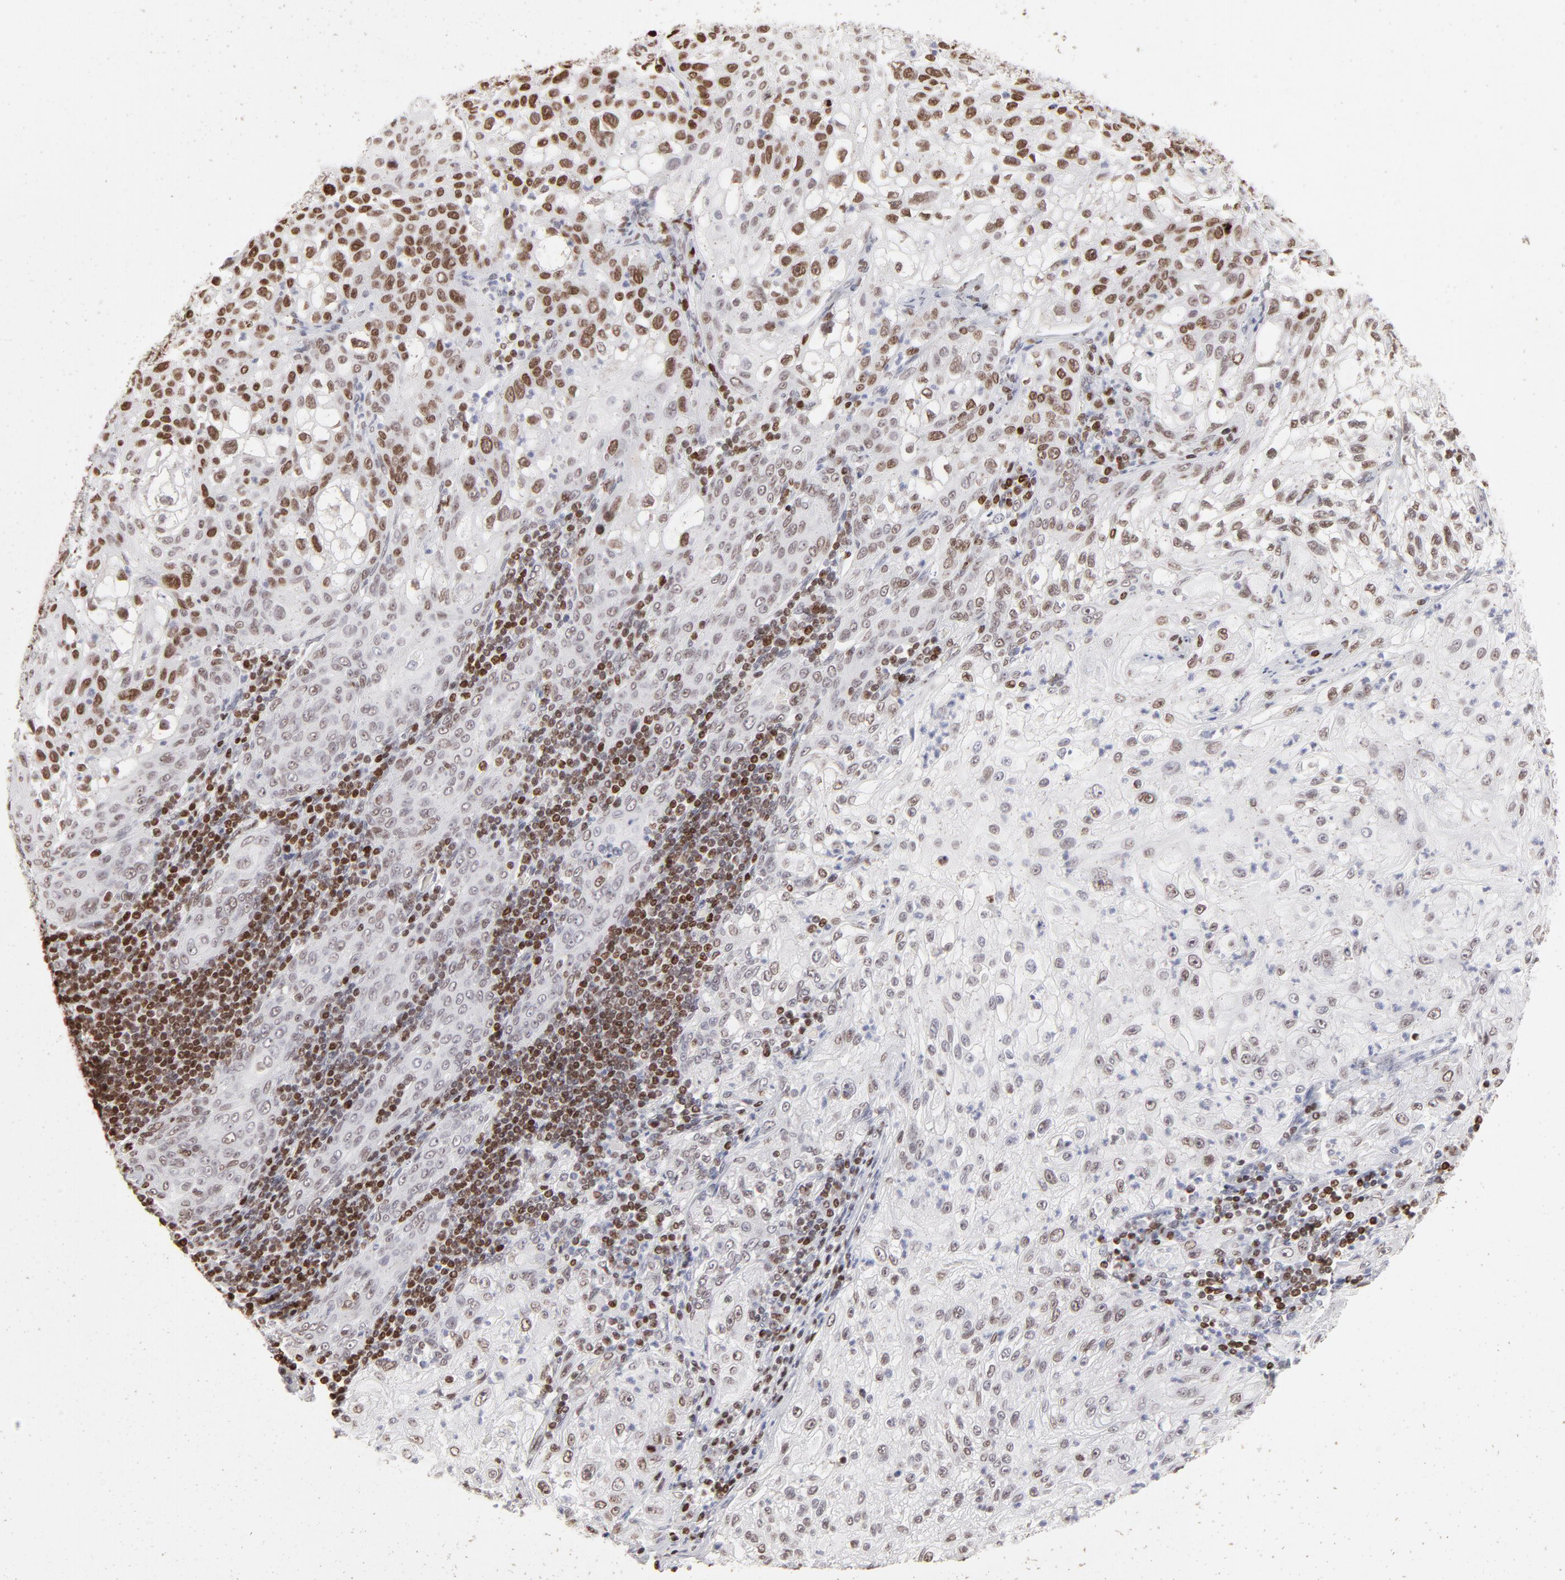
{"staining": {"intensity": "moderate", "quantity": "25%-75%", "location": "nuclear"}, "tissue": "lung cancer", "cell_type": "Tumor cells", "image_type": "cancer", "snomed": [{"axis": "morphology", "description": "Inflammation, NOS"}, {"axis": "morphology", "description": "Squamous cell carcinoma, NOS"}, {"axis": "topography", "description": "Lymph node"}, {"axis": "topography", "description": "Soft tissue"}, {"axis": "topography", "description": "Lung"}], "caption": "Lung cancer (squamous cell carcinoma) stained with DAB IHC shows medium levels of moderate nuclear staining in approximately 25%-75% of tumor cells. (DAB IHC, brown staining for protein, blue staining for nuclei).", "gene": "PARP1", "patient": {"sex": "male", "age": 66}}